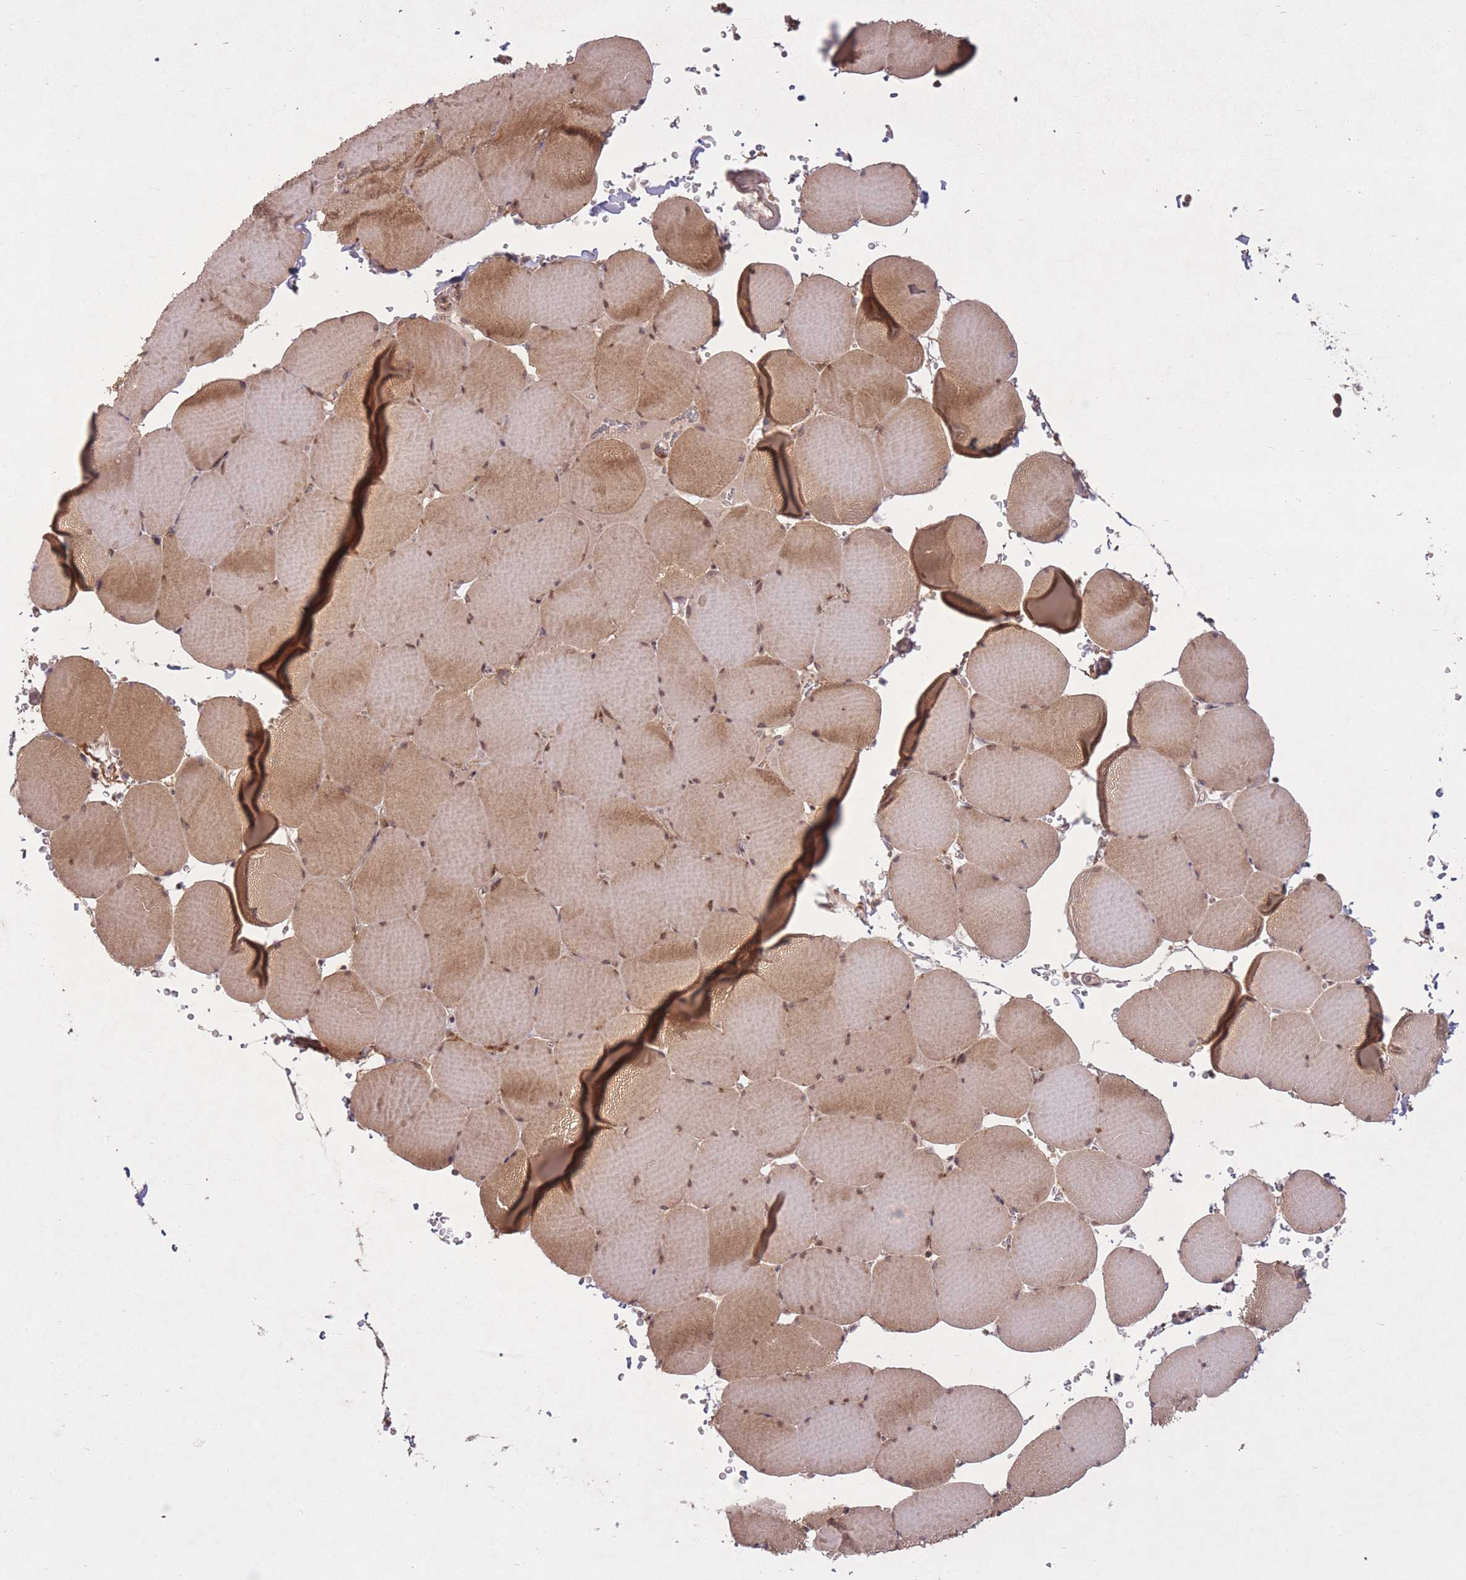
{"staining": {"intensity": "moderate", "quantity": ">75%", "location": "cytoplasmic/membranous,nuclear"}, "tissue": "skeletal muscle", "cell_type": "Myocytes", "image_type": "normal", "snomed": [{"axis": "morphology", "description": "Normal tissue, NOS"}, {"axis": "topography", "description": "Skeletal muscle"}, {"axis": "topography", "description": "Head-Neck"}], "caption": "IHC image of unremarkable skeletal muscle: human skeletal muscle stained using IHC displays medium levels of moderate protein expression localized specifically in the cytoplasmic/membranous,nuclear of myocytes, appearing as a cytoplasmic/membranous,nuclear brown color.", "gene": "ZNF391", "patient": {"sex": "male", "age": 66}}